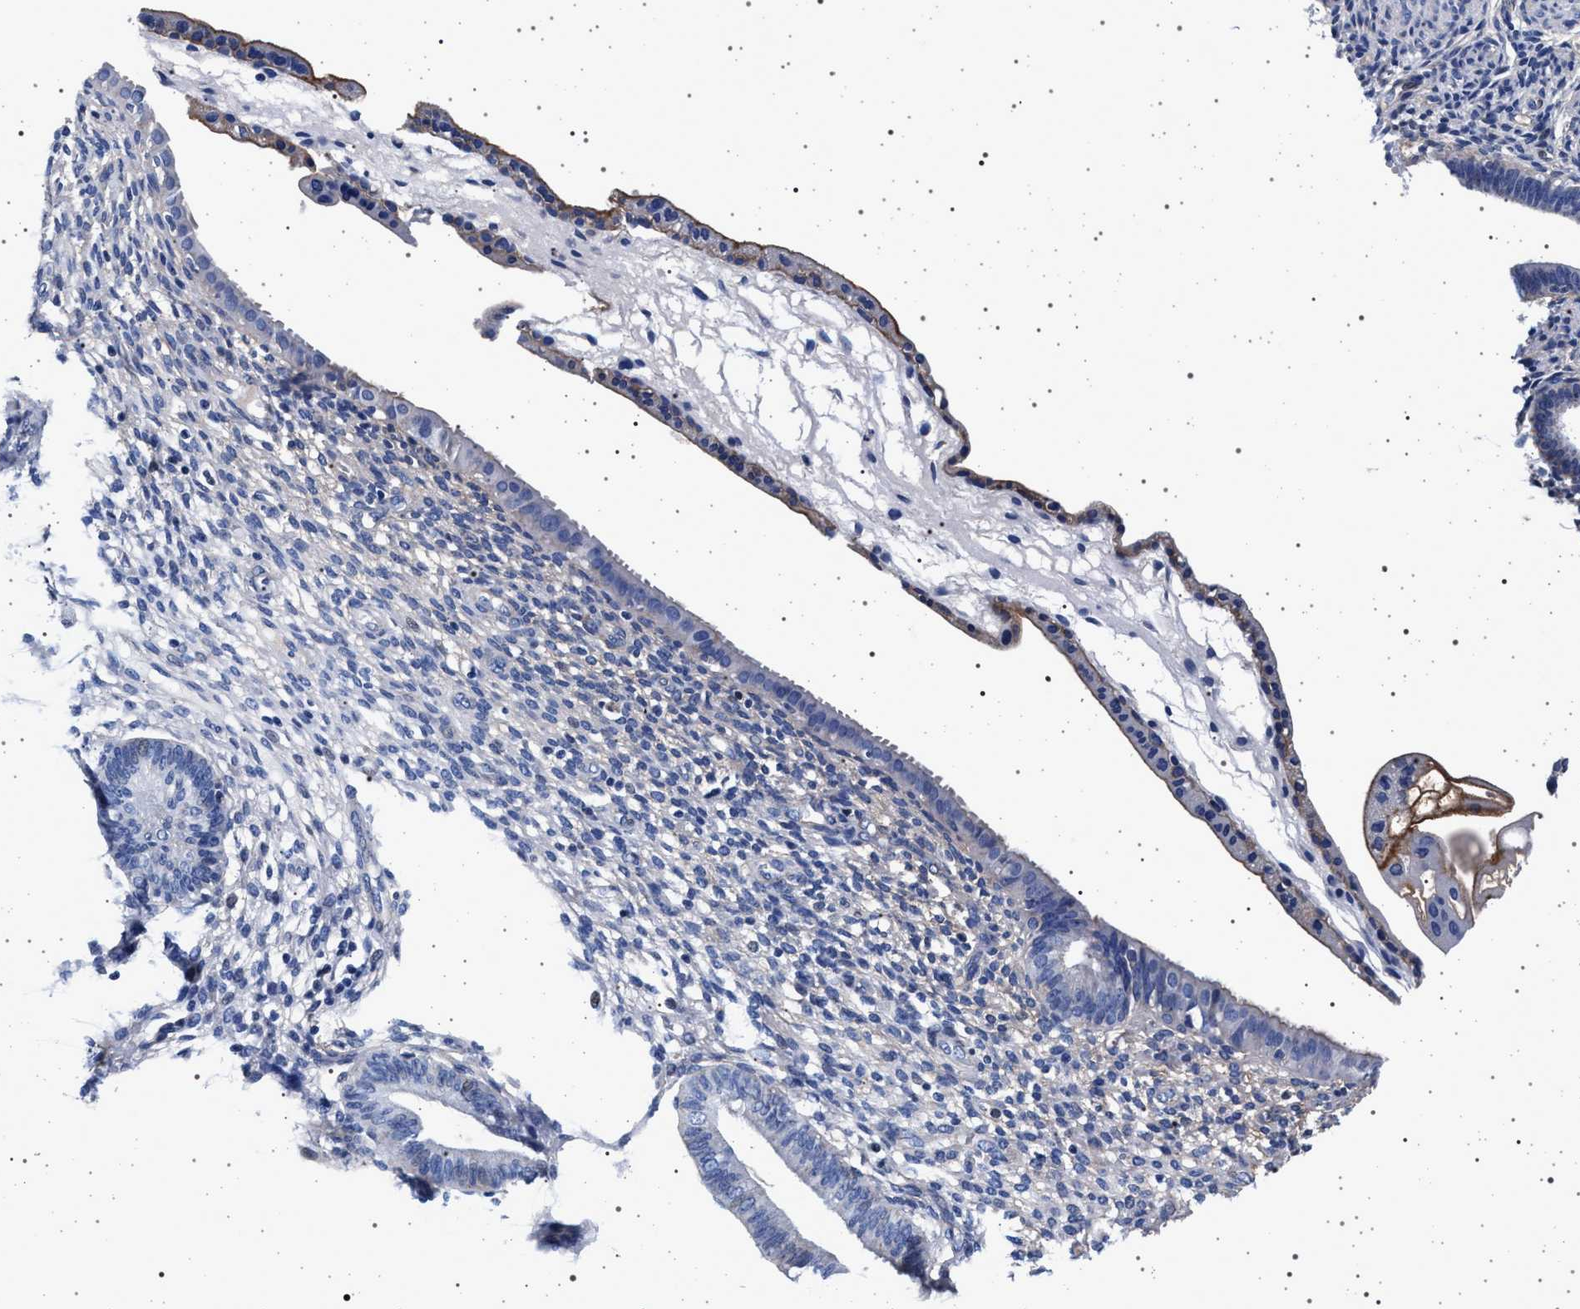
{"staining": {"intensity": "negative", "quantity": "none", "location": "none"}, "tissue": "endometrium", "cell_type": "Cells in endometrial stroma", "image_type": "normal", "snomed": [{"axis": "morphology", "description": "Normal tissue, NOS"}, {"axis": "topography", "description": "Endometrium"}], "caption": "Immunohistochemistry histopathology image of normal endometrium stained for a protein (brown), which demonstrates no staining in cells in endometrial stroma.", "gene": "SLC9A1", "patient": {"sex": "female", "age": 61}}